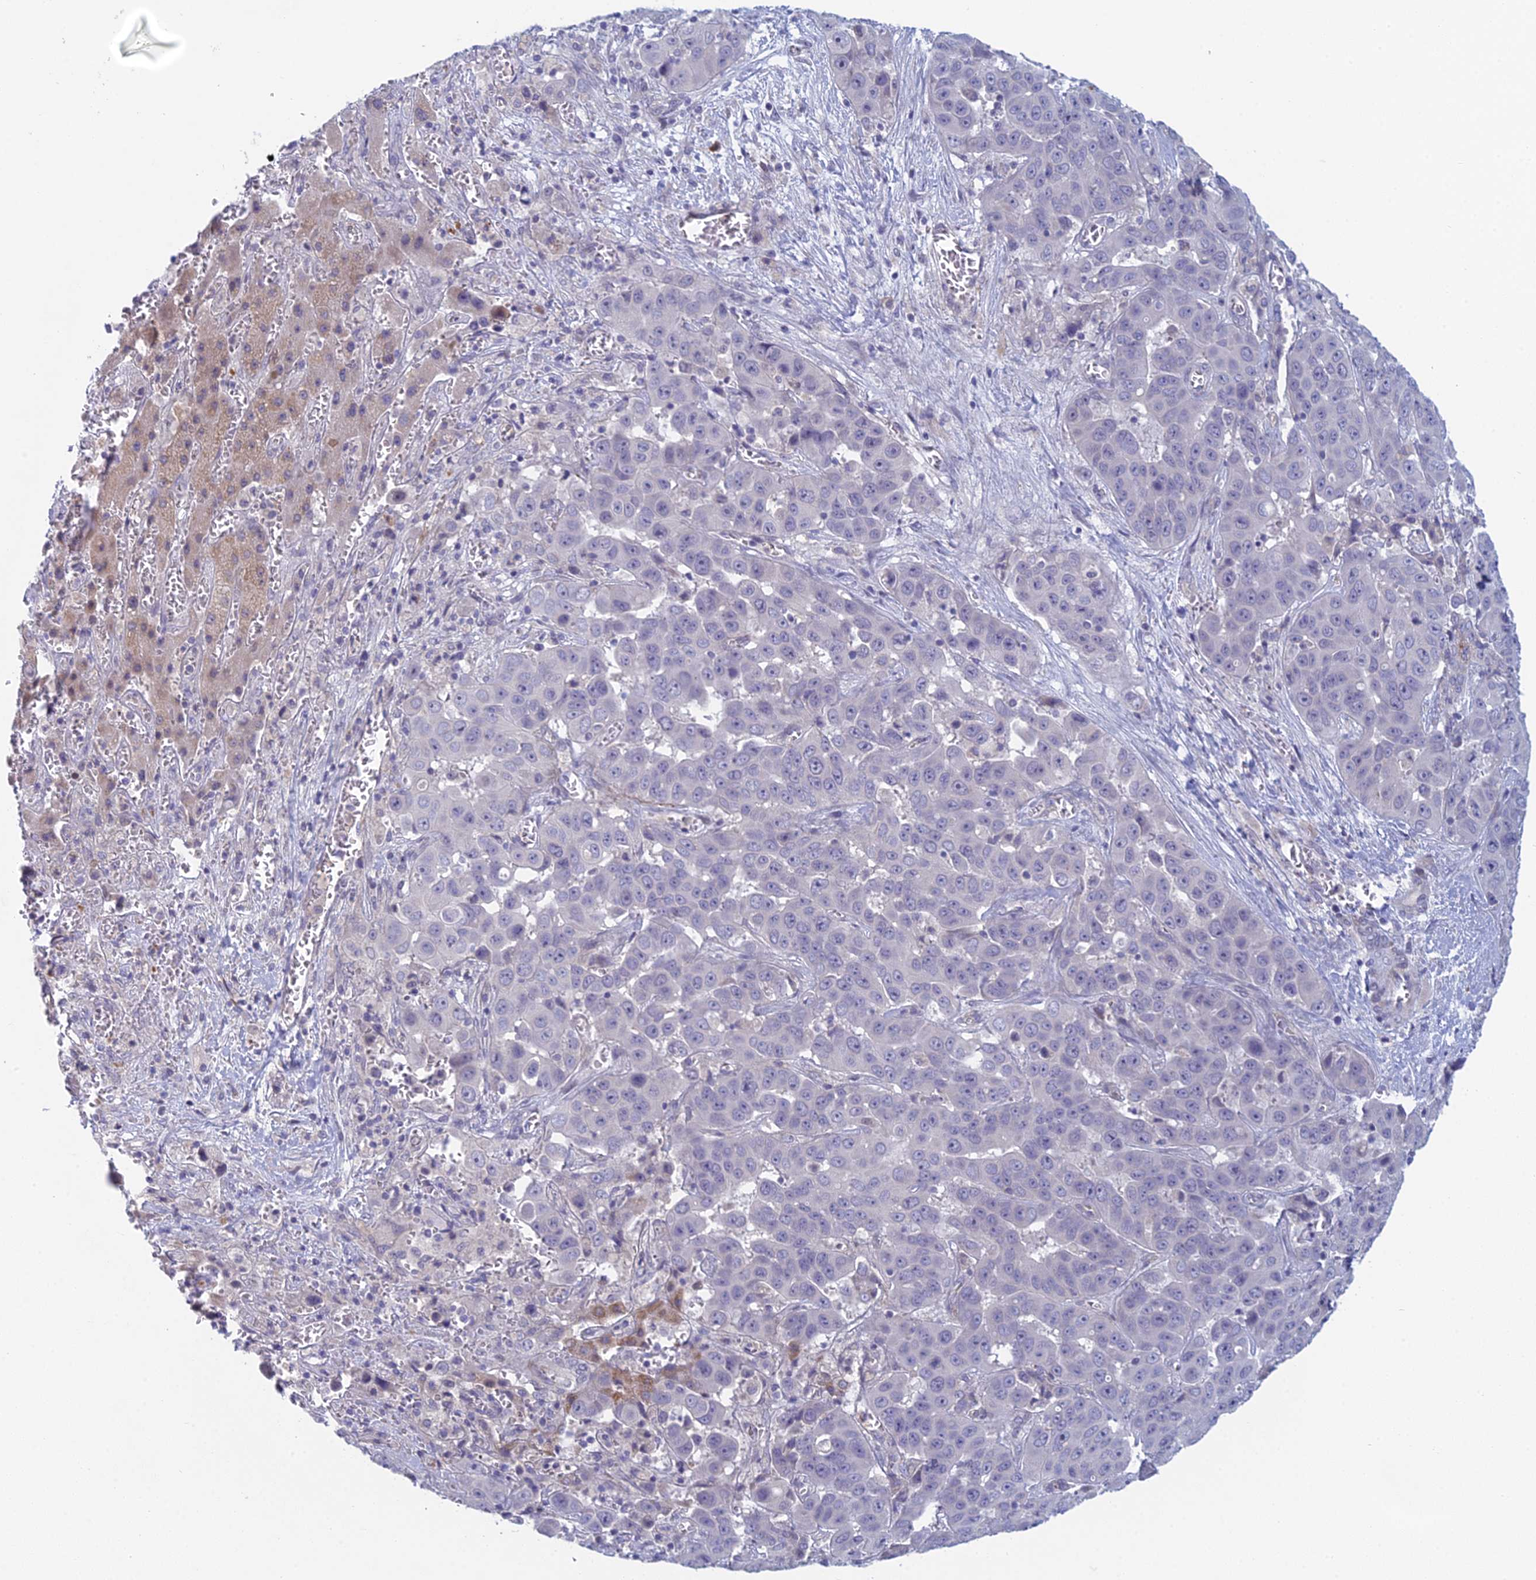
{"staining": {"intensity": "weak", "quantity": "<25%", "location": "cytoplasmic/membranous"}, "tissue": "liver cancer", "cell_type": "Tumor cells", "image_type": "cancer", "snomed": [{"axis": "morphology", "description": "Cholangiocarcinoma"}, {"axis": "topography", "description": "Liver"}], "caption": "There is no significant staining in tumor cells of liver cholangiocarcinoma.", "gene": "PPP1R26", "patient": {"sex": "female", "age": 52}}